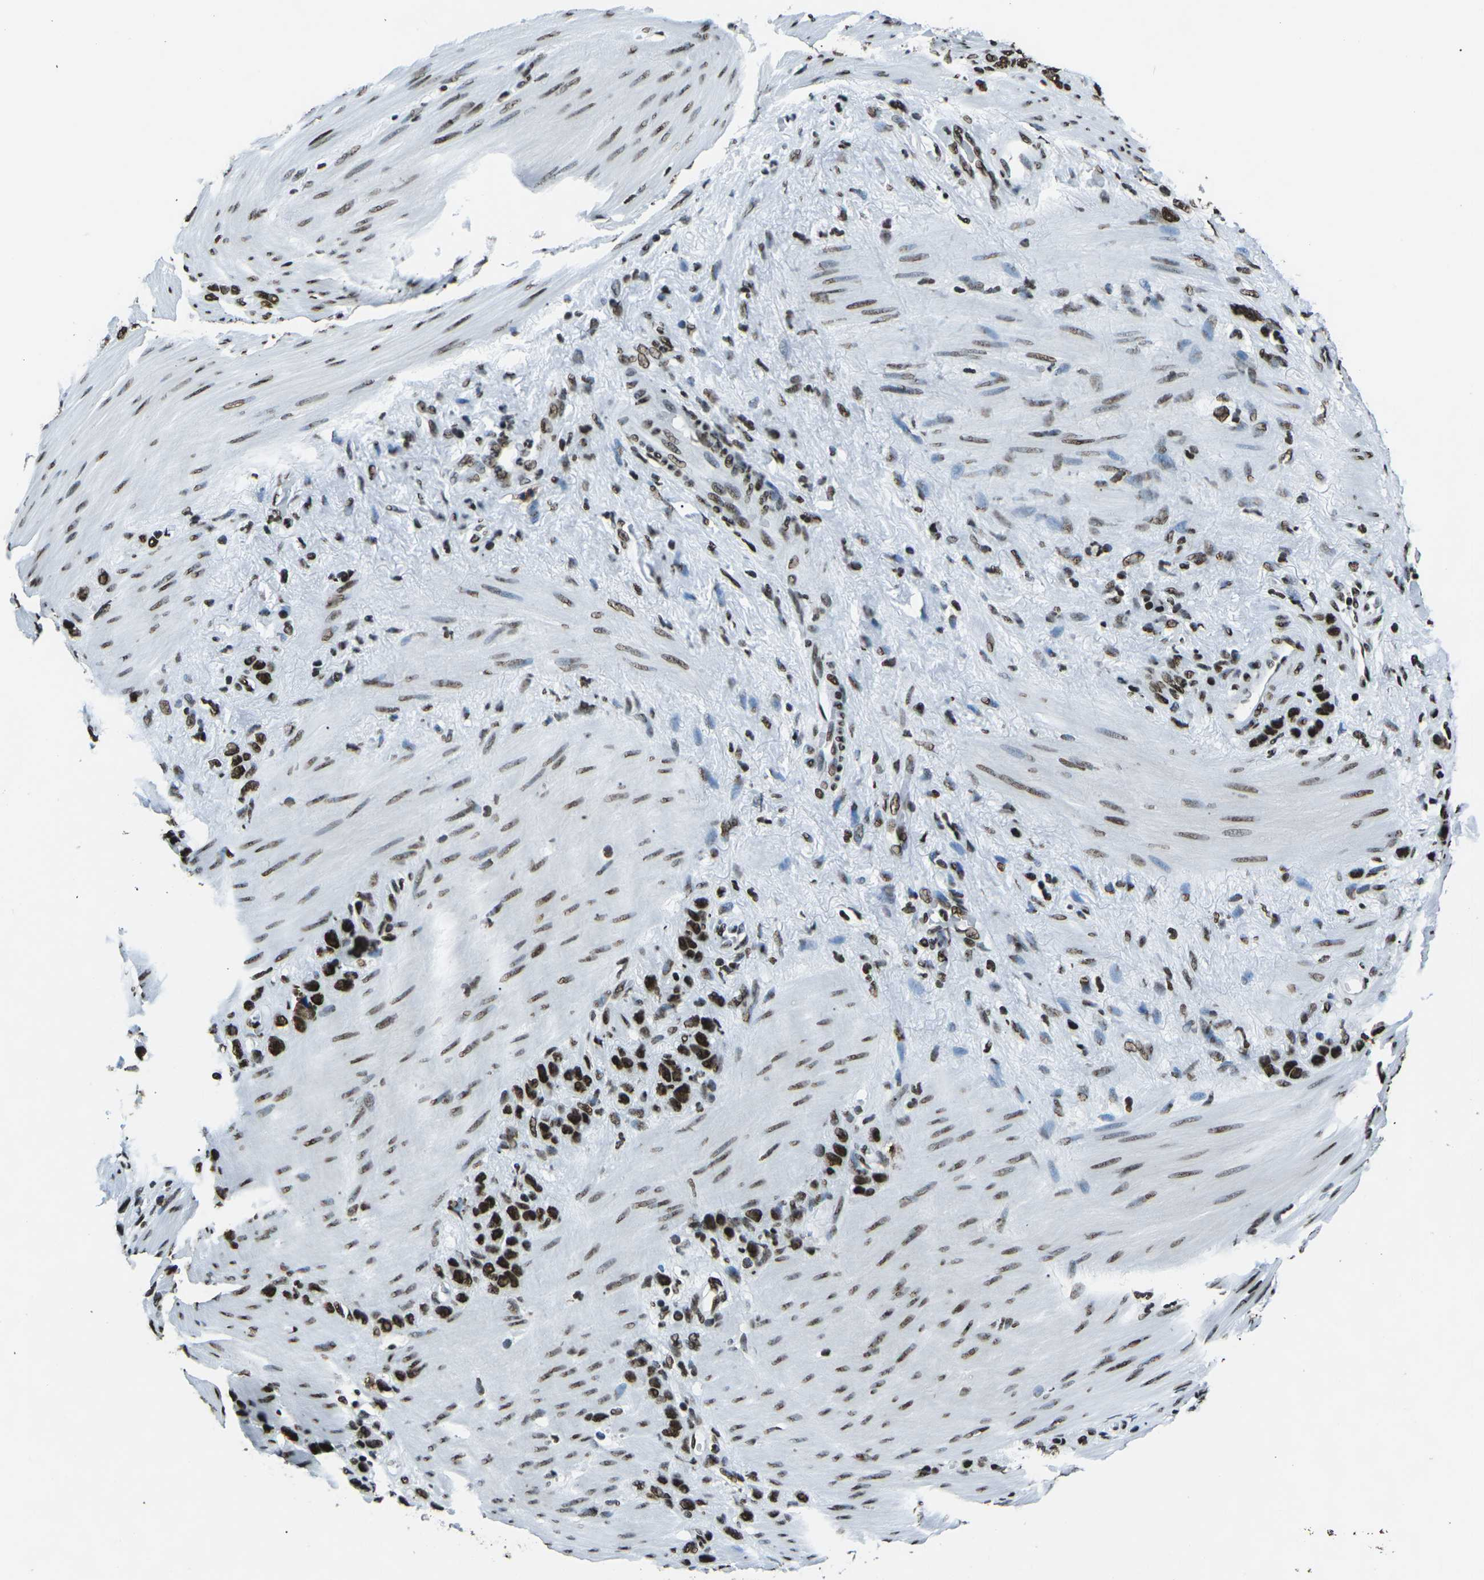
{"staining": {"intensity": "strong", "quantity": ">75%", "location": "nuclear"}, "tissue": "stomach cancer", "cell_type": "Tumor cells", "image_type": "cancer", "snomed": [{"axis": "morphology", "description": "Adenocarcinoma, NOS"}, {"axis": "morphology", "description": "Adenocarcinoma, High grade"}, {"axis": "topography", "description": "Stomach, upper"}, {"axis": "topography", "description": "Stomach, lower"}], "caption": "IHC image of neoplastic tissue: stomach cancer stained using IHC shows high levels of strong protein expression localized specifically in the nuclear of tumor cells, appearing as a nuclear brown color.", "gene": "HNRNPL", "patient": {"sex": "female", "age": 65}}